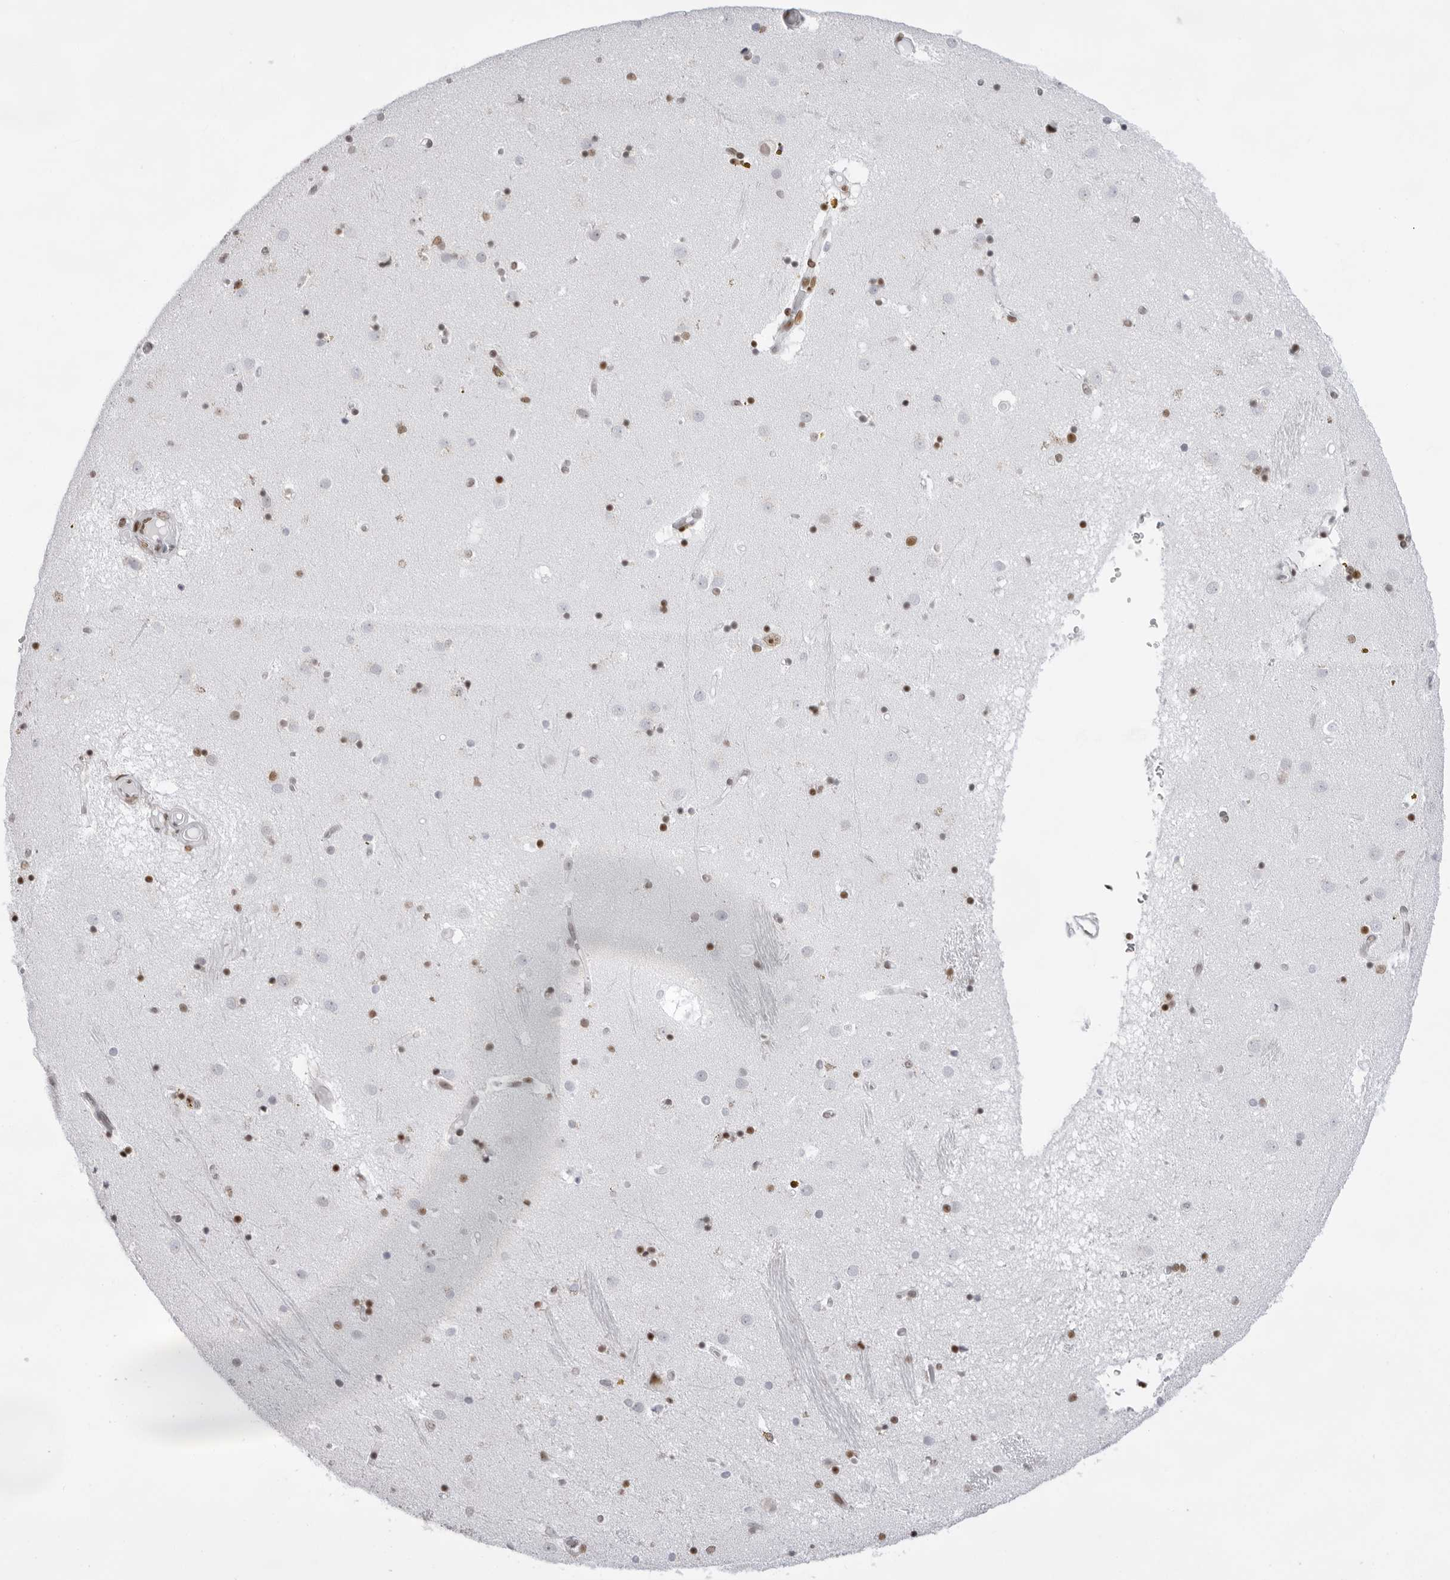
{"staining": {"intensity": "moderate", "quantity": "25%-75%", "location": "nuclear"}, "tissue": "caudate", "cell_type": "Glial cells", "image_type": "normal", "snomed": [{"axis": "morphology", "description": "Normal tissue, NOS"}, {"axis": "topography", "description": "Lateral ventricle wall"}], "caption": "An image showing moderate nuclear expression in about 25%-75% of glial cells in benign caudate, as visualized by brown immunohistochemical staining.", "gene": "IRF2BP2", "patient": {"sex": "male", "age": 70}}